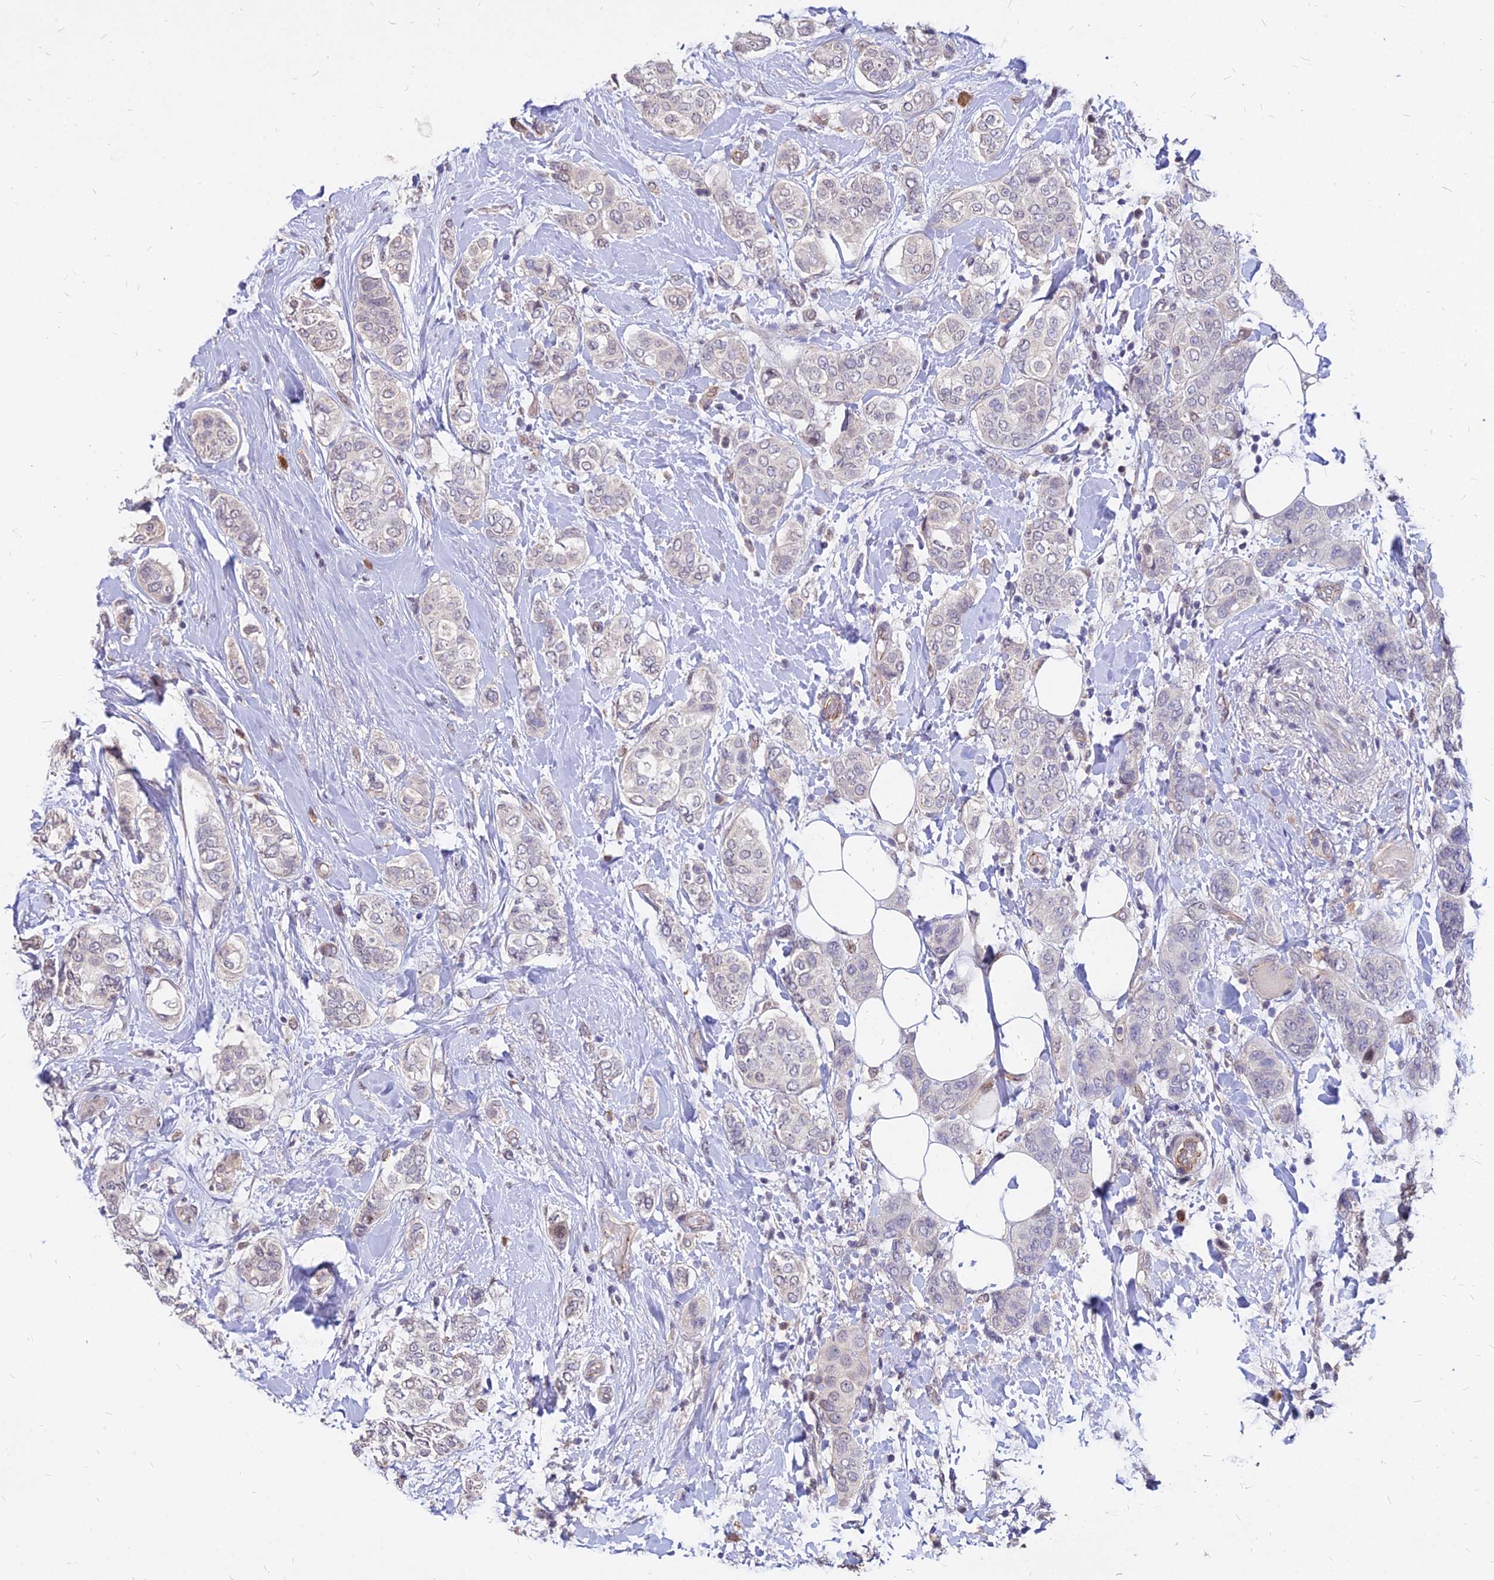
{"staining": {"intensity": "negative", "quantity": "none", "location": "none"}, "tissue": "breast cancer", "cell_type": "Tumor cells", "image_type": "cancer", "snomed": [{"axis": "morphology", "description": "Lobular carcinoma"}, {"axis": "topography", "description": "Breast"}], "caption": "A high-resolution histopathology image shows IHC staining of lobular carcinoma (breast), which shows no significant expression in tumor cells.", "gene": "C11orf68", "patient": {"sex": "female", "age": 51}}